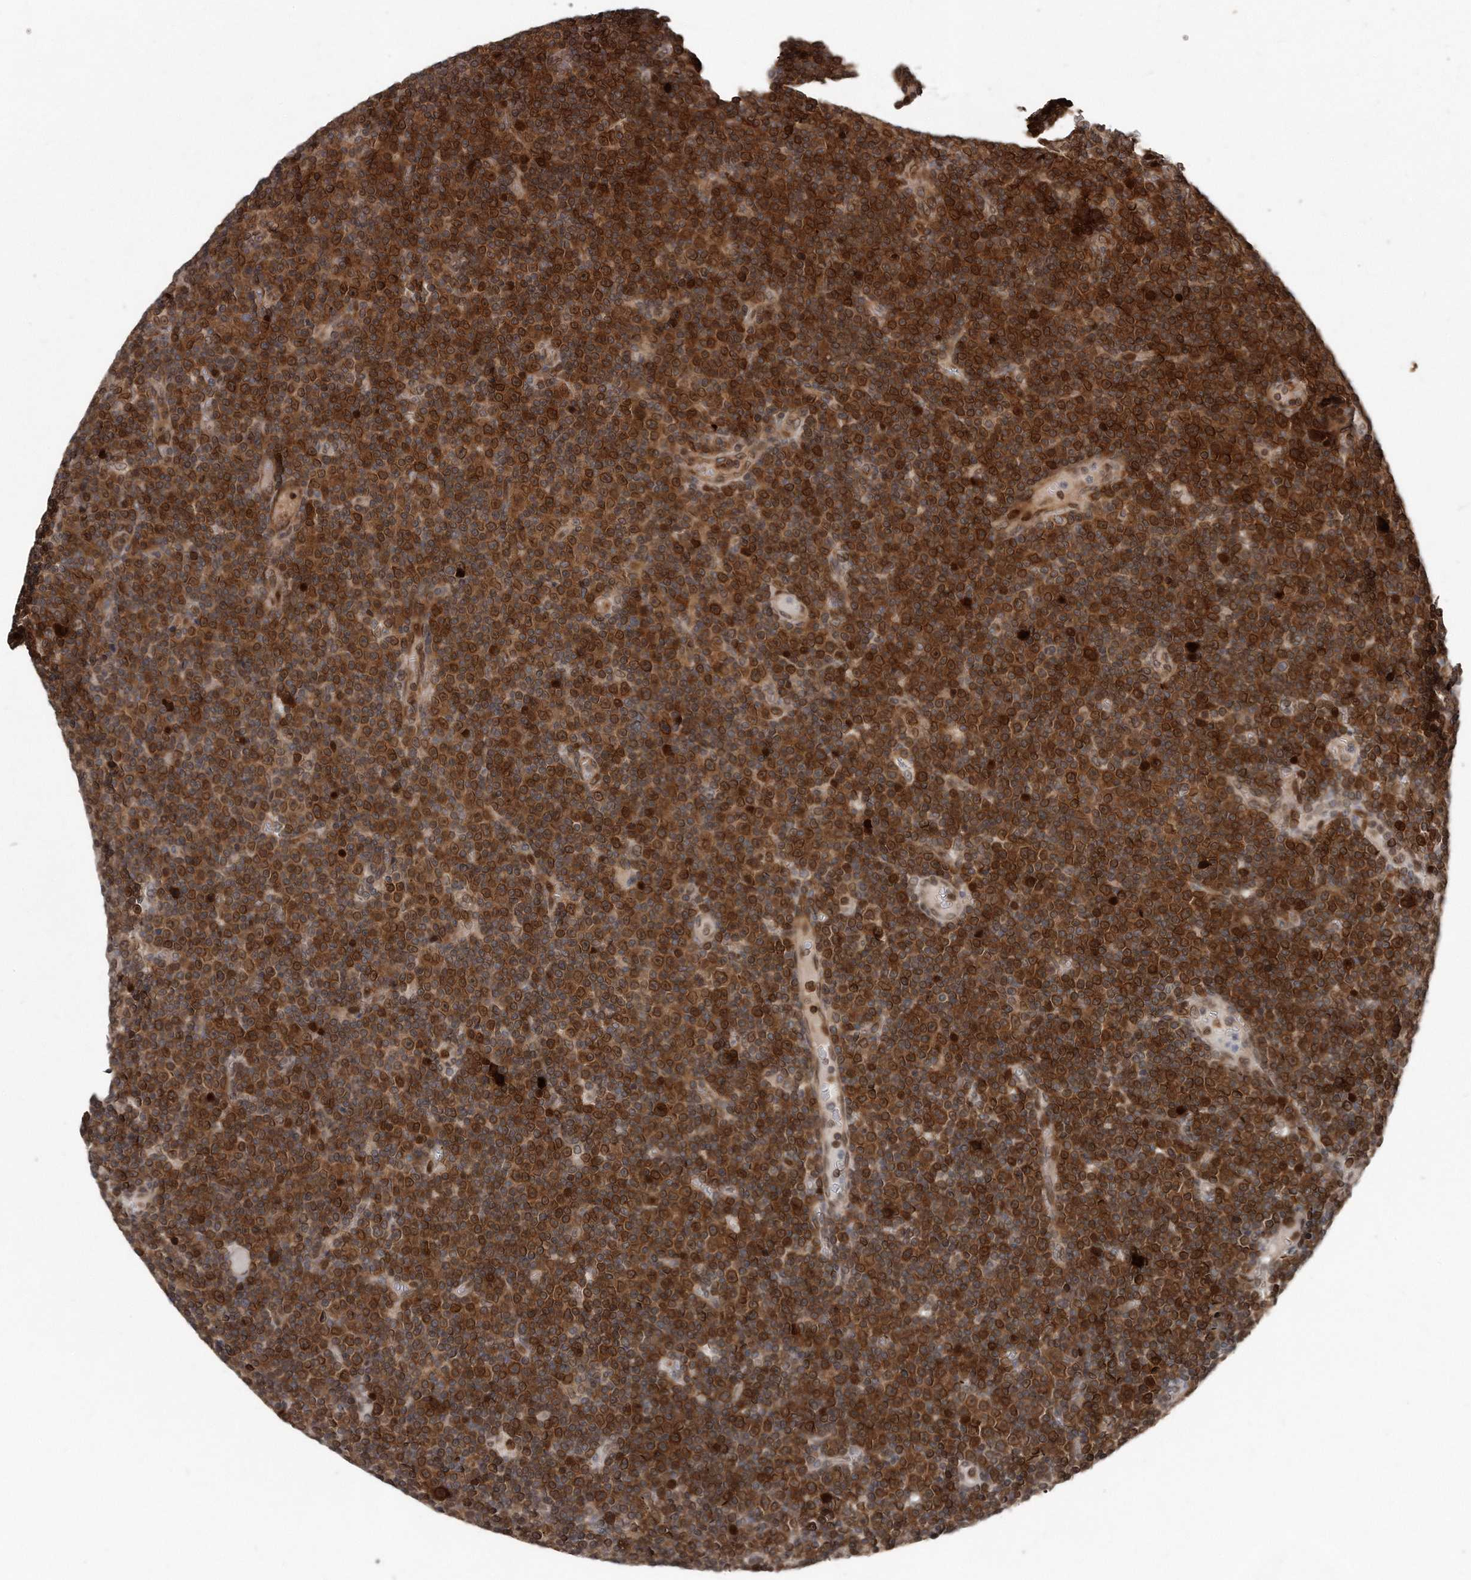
{"staining": {"intensity": "strong", "quantity": ">75%", "location": "cytoplasmic/membranous,nuclear"}, "tissue": "lymphoma", "cell_type": "Tumor cells", "image_type": "cancer", "snomed": [{"axis": "morphology", "description": "Malignant lymphoma, non-Hodgkin's type, Low grade"}, {"axis": "topography", "description": "Lymph node"}], "caption": "This is a histology image of IHC staining of malignant lymphoma, non-Hodgkin's type (low-grade), which shows strong positivity in the cytoplasmic/membranous and nuclear of tumor cells.", "gene": "GCH1", "patient": {"sex": "female", "age": 67}}